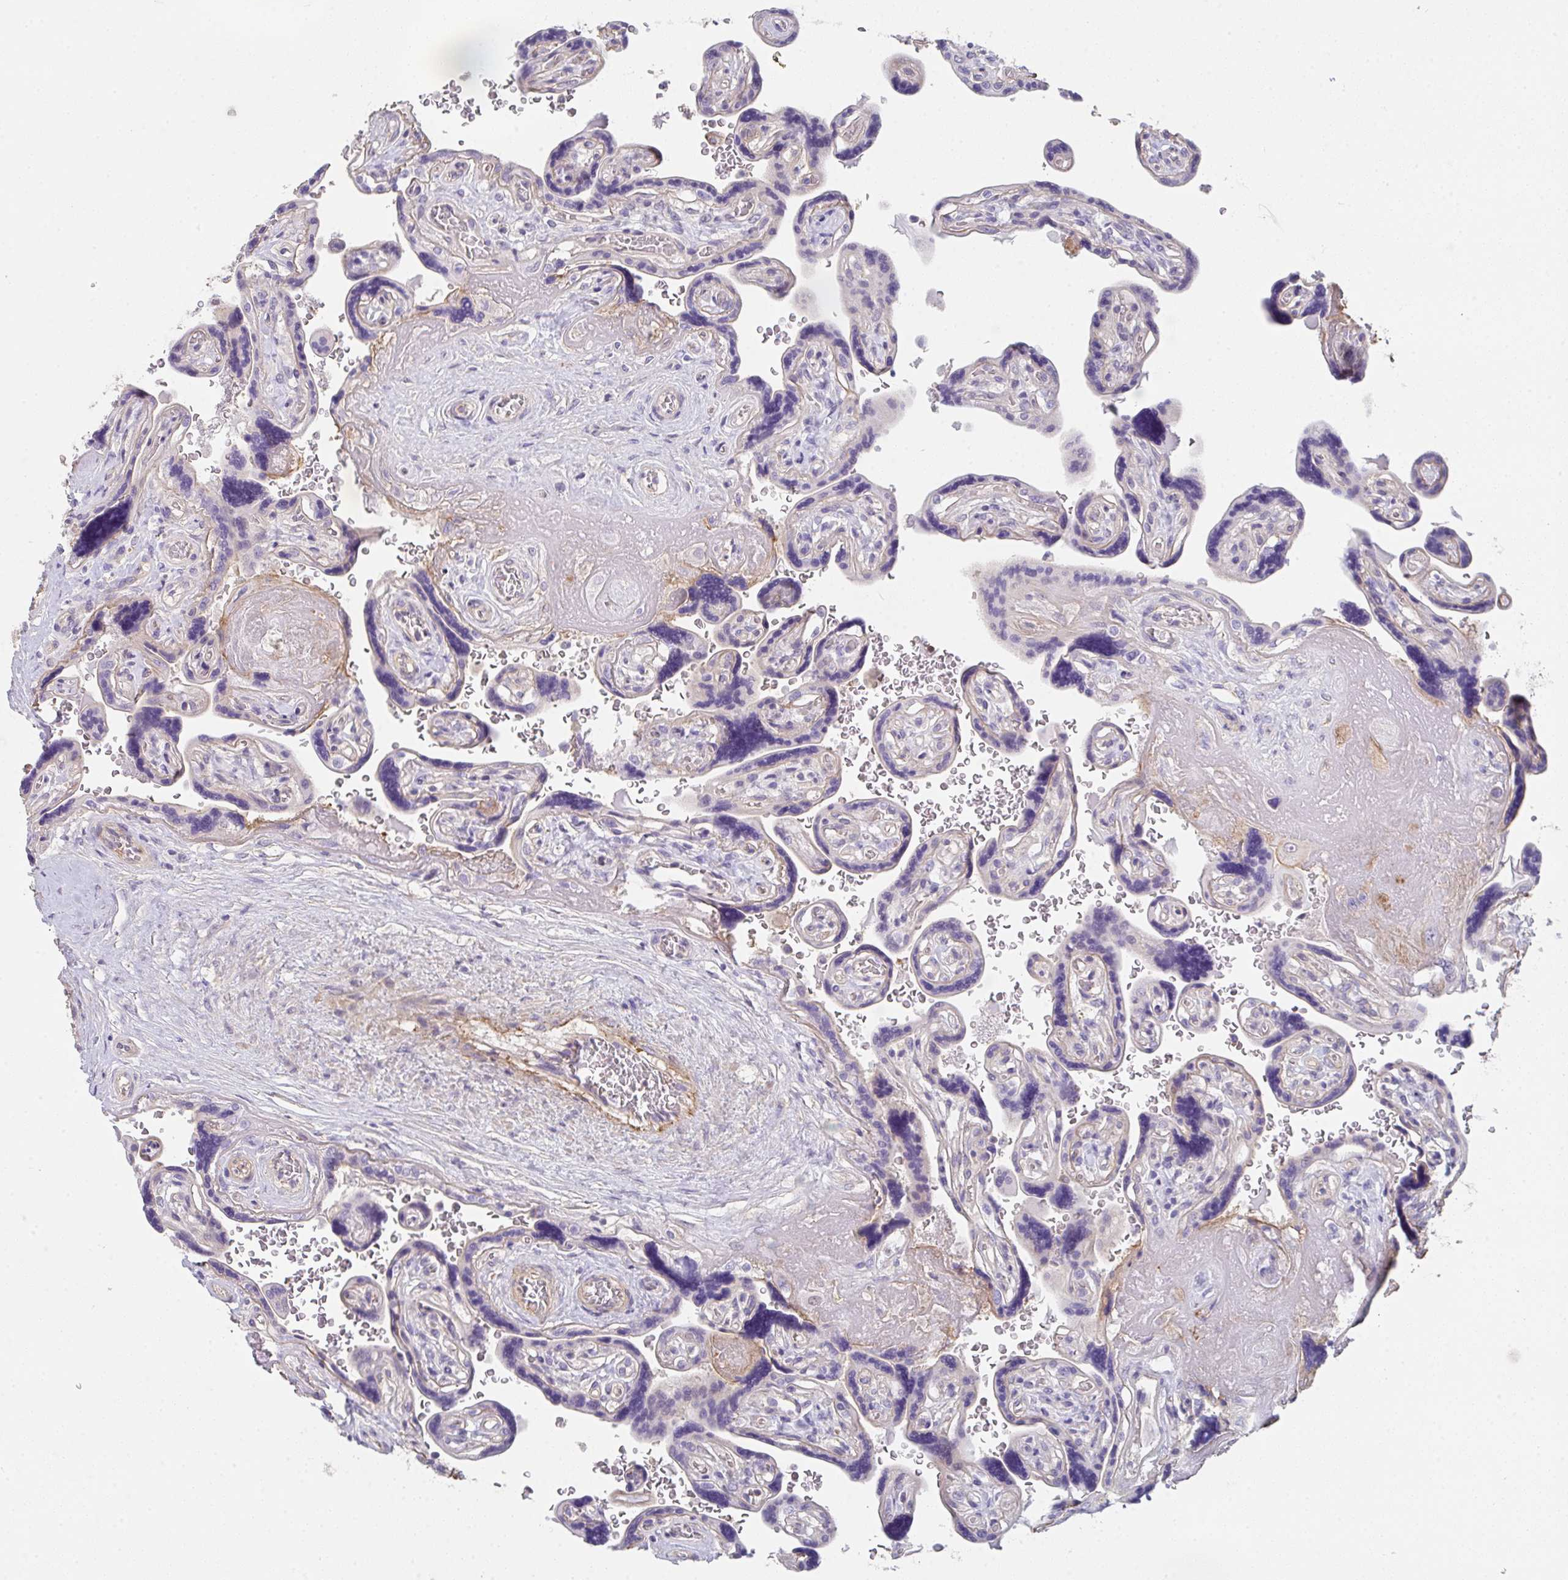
{"staining": {"intensity": "negative", "quantity": "none", "location": "none"}, "tissue": "placenta", "cell_type": "Decidual cells", "image_type": "normal", "snomed": [{"axis": "morphology", "description": "Normal tissue, NOS"}, {"axis": "topography", "description": "Placenta"}], "caption": "Immunohistochemical staining of normal human placenta reveals no significant expression in decidual cells. (DAB (3,3'-diaminobenzidine) immunohistochemistry (IHC) with hematoxylin counter stain).", "gene": "DBN1", "patient": {"sex": "female", "age": 32}}